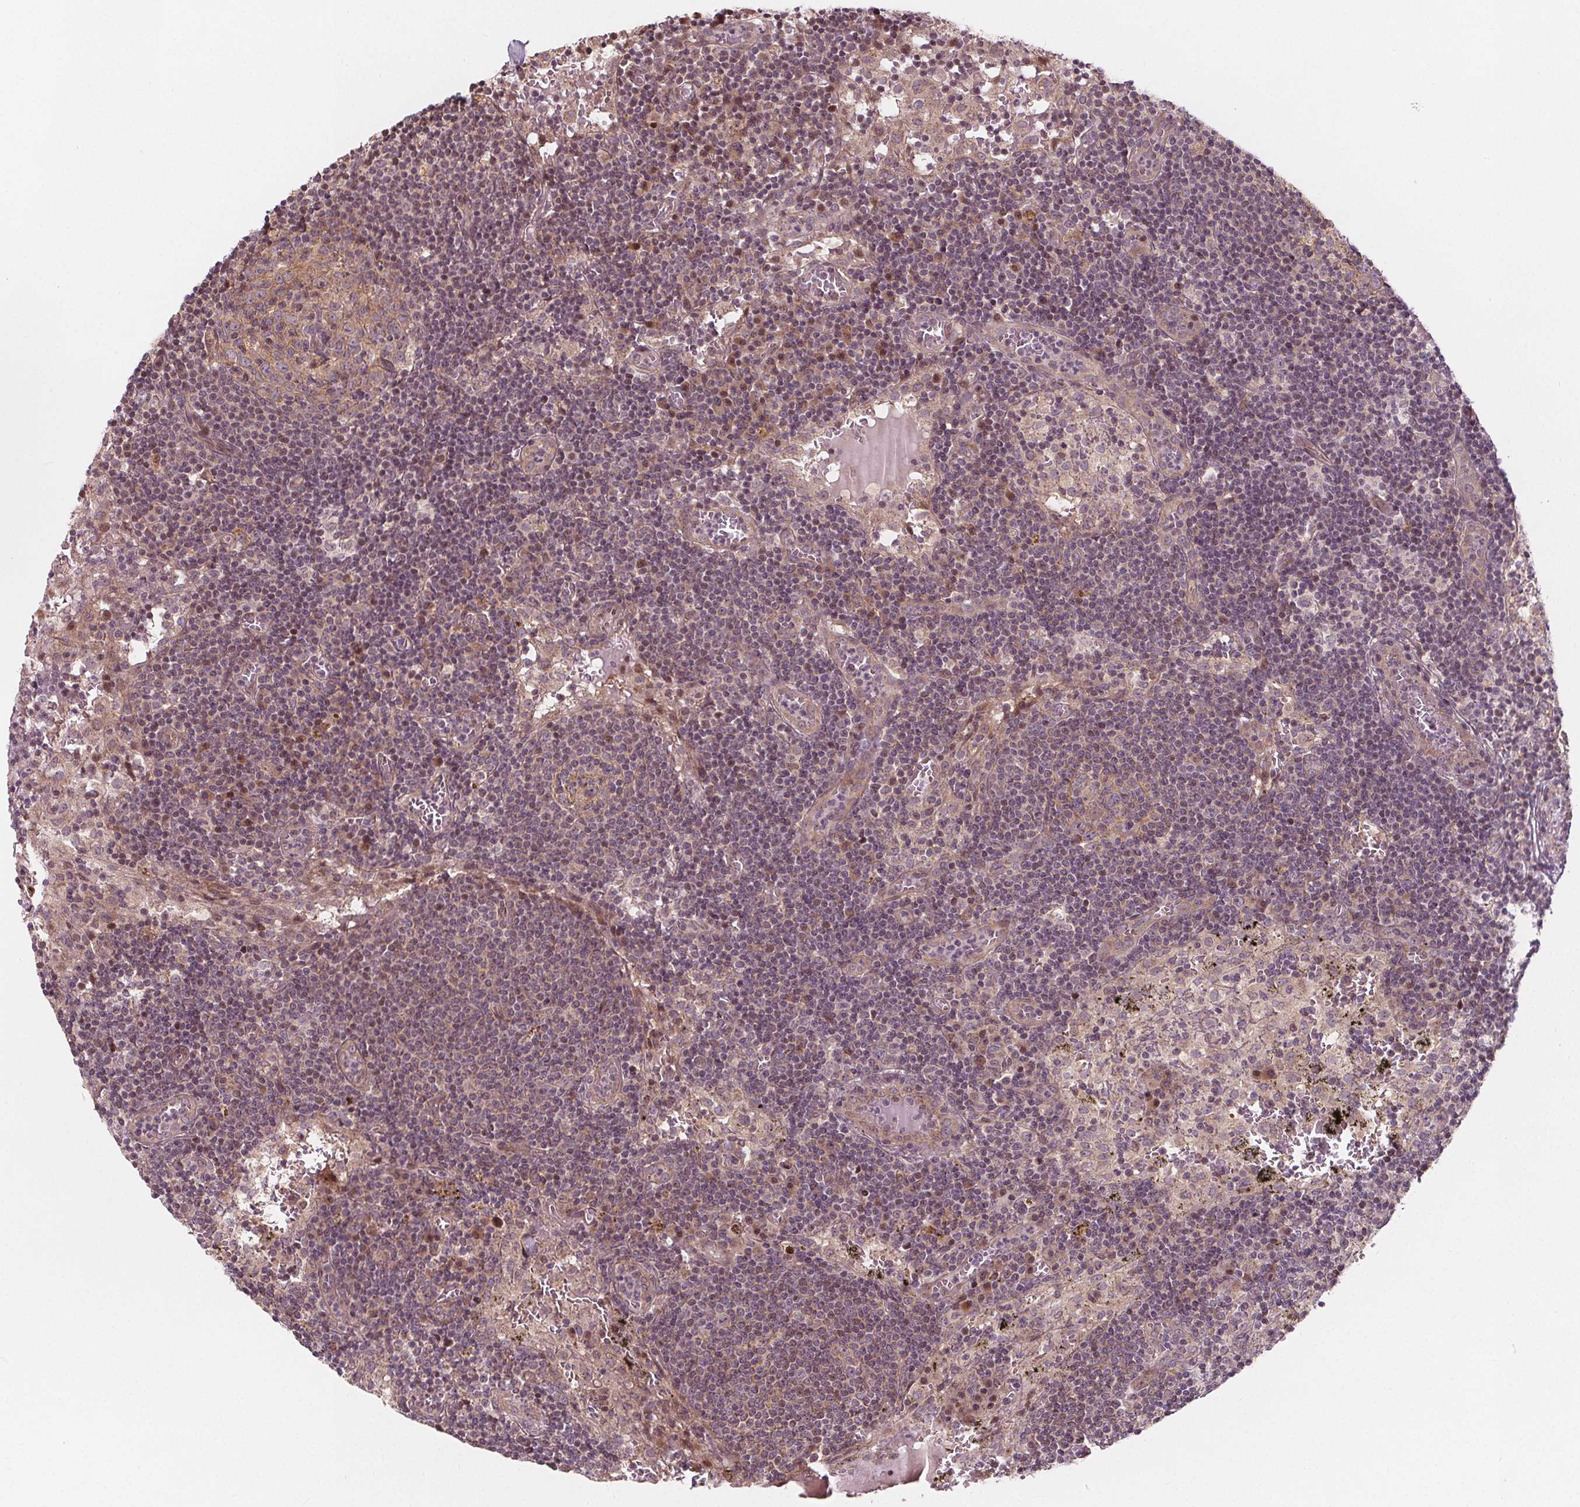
{"staining": {"intensity": "weak", "quantity": ">75%", "location": "cytoplasmic/membranous"}, "tissue": "lymph node", "cell_type": "Germinal center cells", "image_type": "normal", "snomed": [{"axis": "morphology", "description": "Normal tissue, NOS"}, {"axis": "topography", "description": "Lymph node"}], "caption": "This micrograph exhibits immunohistochemistry staining of normal human lymph node, with low weak cytoplasmic/membranous positivity in about >75% of germinal center cells.", "gene": "AKT1S1", "patient": {"sex": "male", "age": 62}}